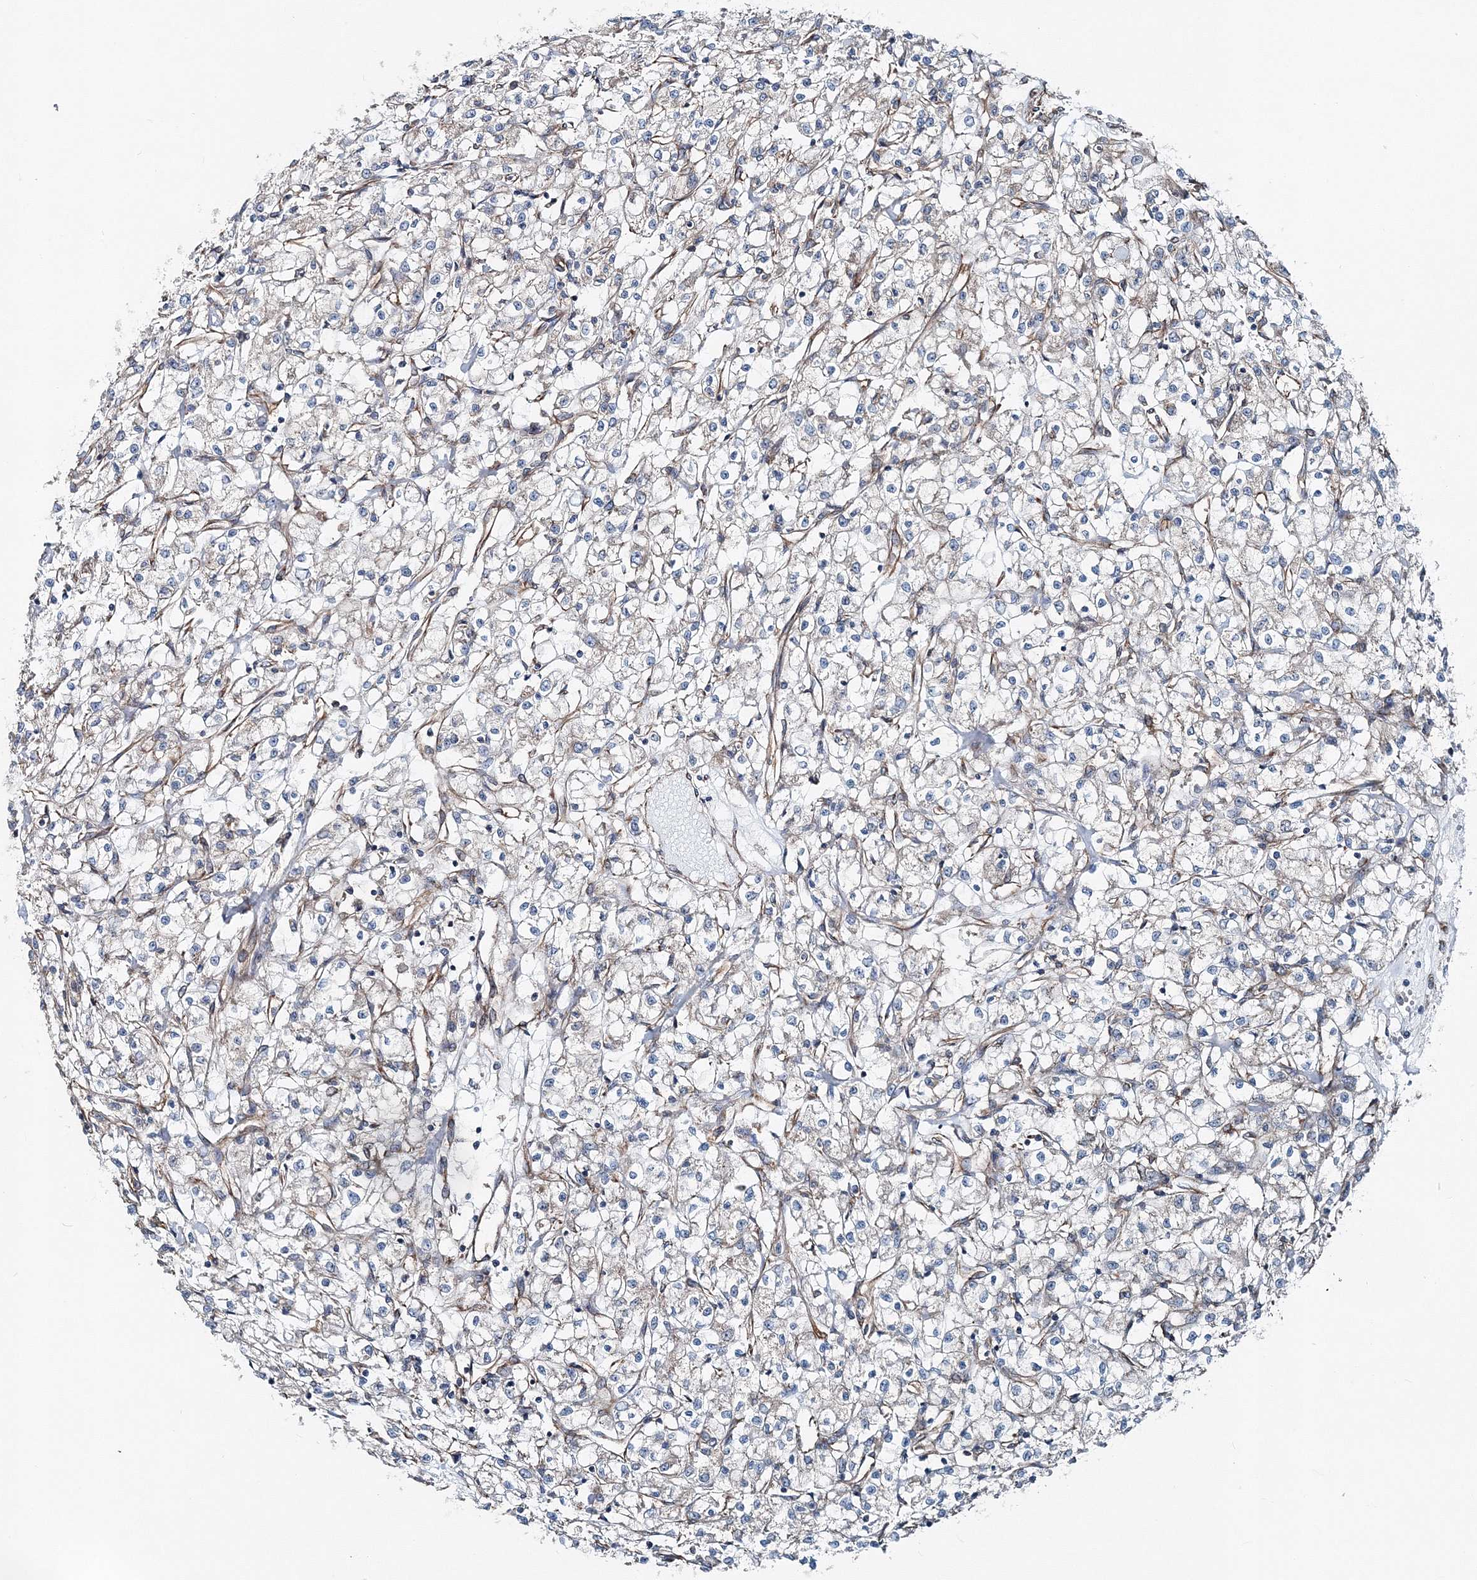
{"staining": {"intensity": "negative", "quantity": "none", "location": "none"}, "tissue": "renal cancer", "cell_type": "Tumor cells", "image_type": "cancer", "snomed": [{"axis": "morphology", "description": "Adenocarcinoma, NOS"}, {"axis": "topography", "description": "Kidney"}], "caption": "This is an IHC photomicrograph of human renal cancer. There is no staining in tumor cells.", "gene": "MPHOSPH9", "patient": {"sex": "female", "age": 59}}